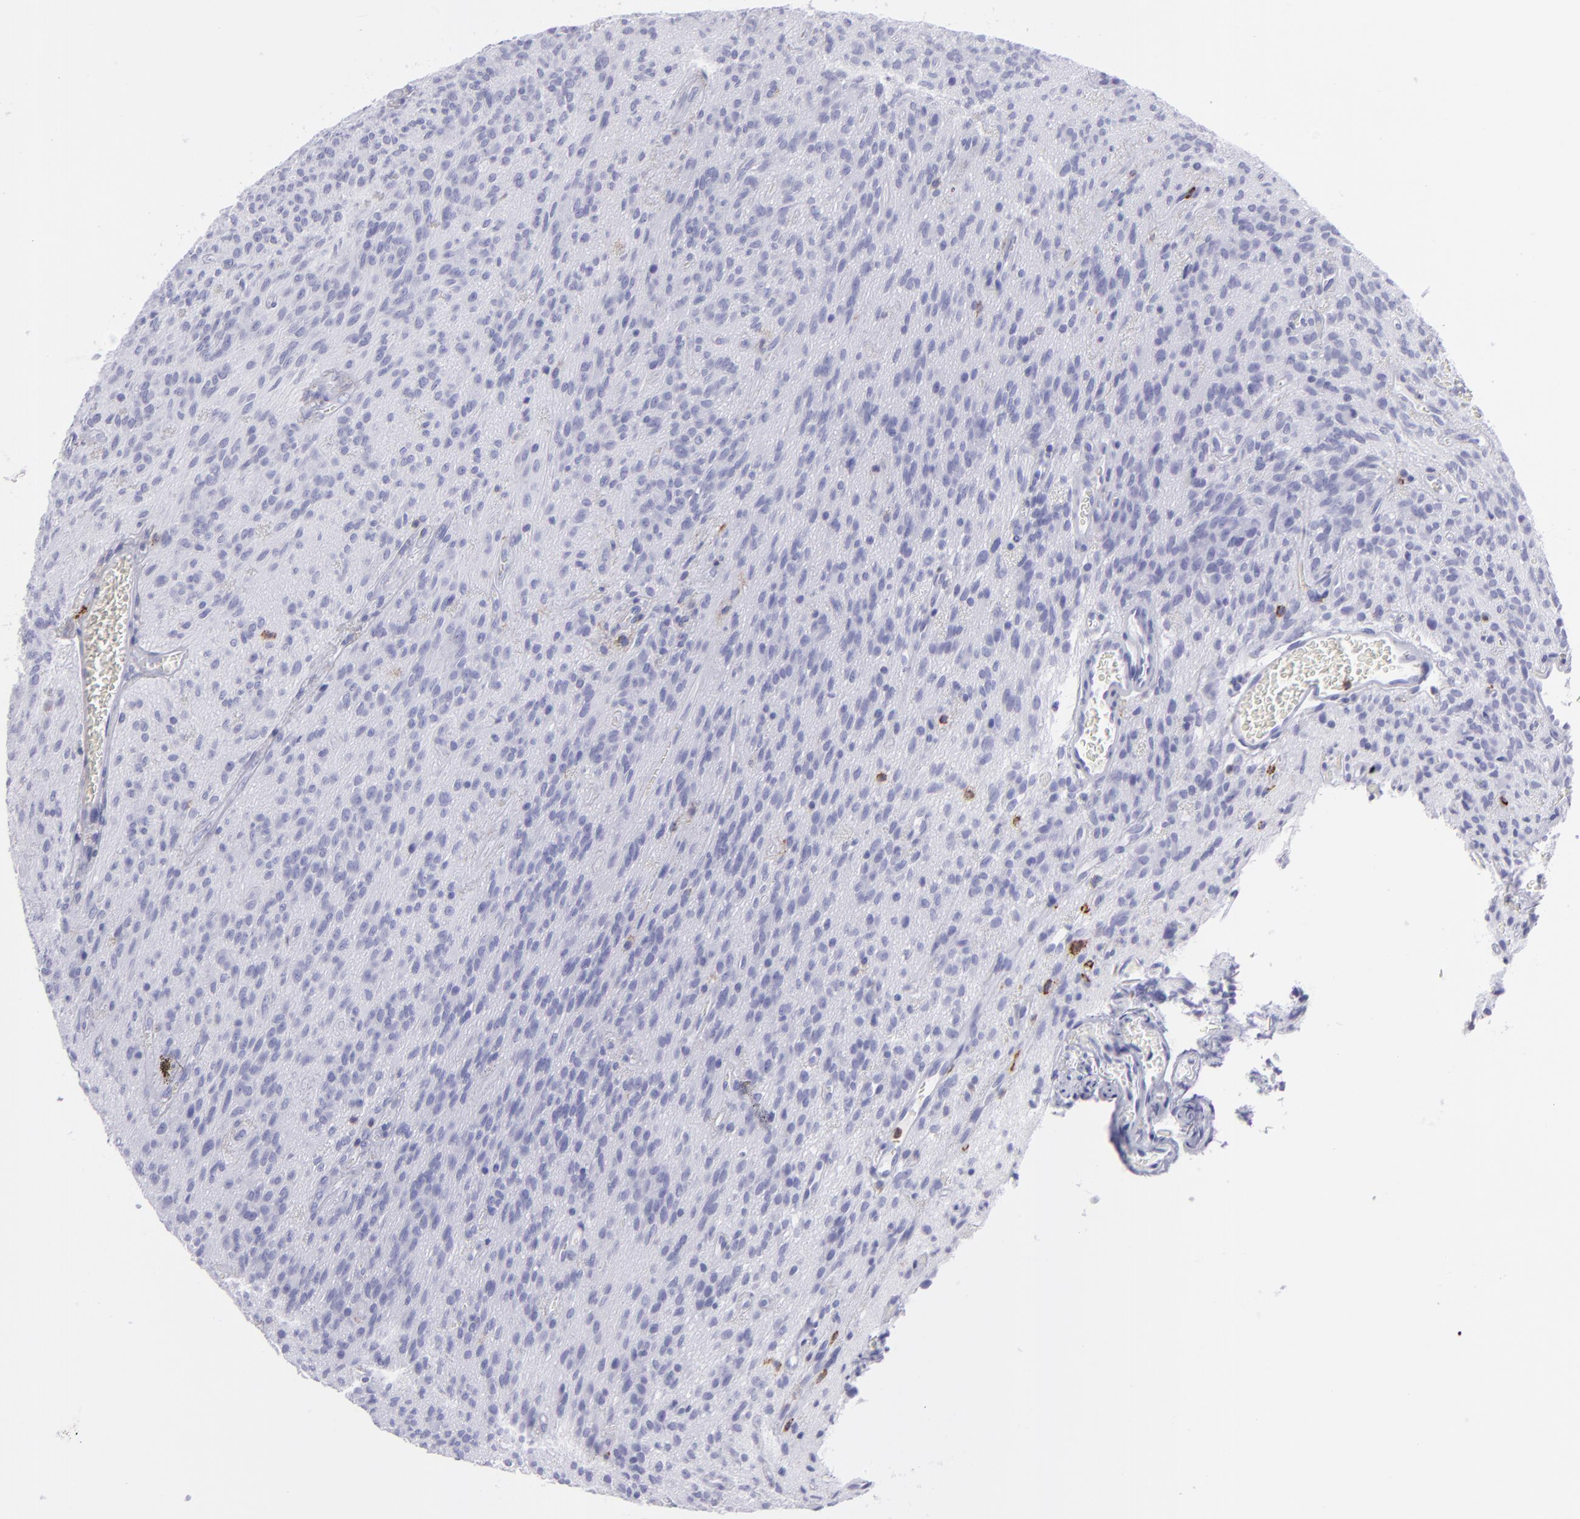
{"staining": {"intensity": "negative", "quantity": "none", "location": "none"}, "tissue": "glioma", "cell_type": "Tumor cells", "image_type": "cancer", "snomed": [{"axis": "morphology", "description": "Glioma, malignant, Low grade"}, {"axis": "topography", "description": "Brain"}], "caption": "An image of human glioma is negative for staining in tumor cells.", "gene": "SELPLG", "patient": {"sex": "female", "age": 15}}